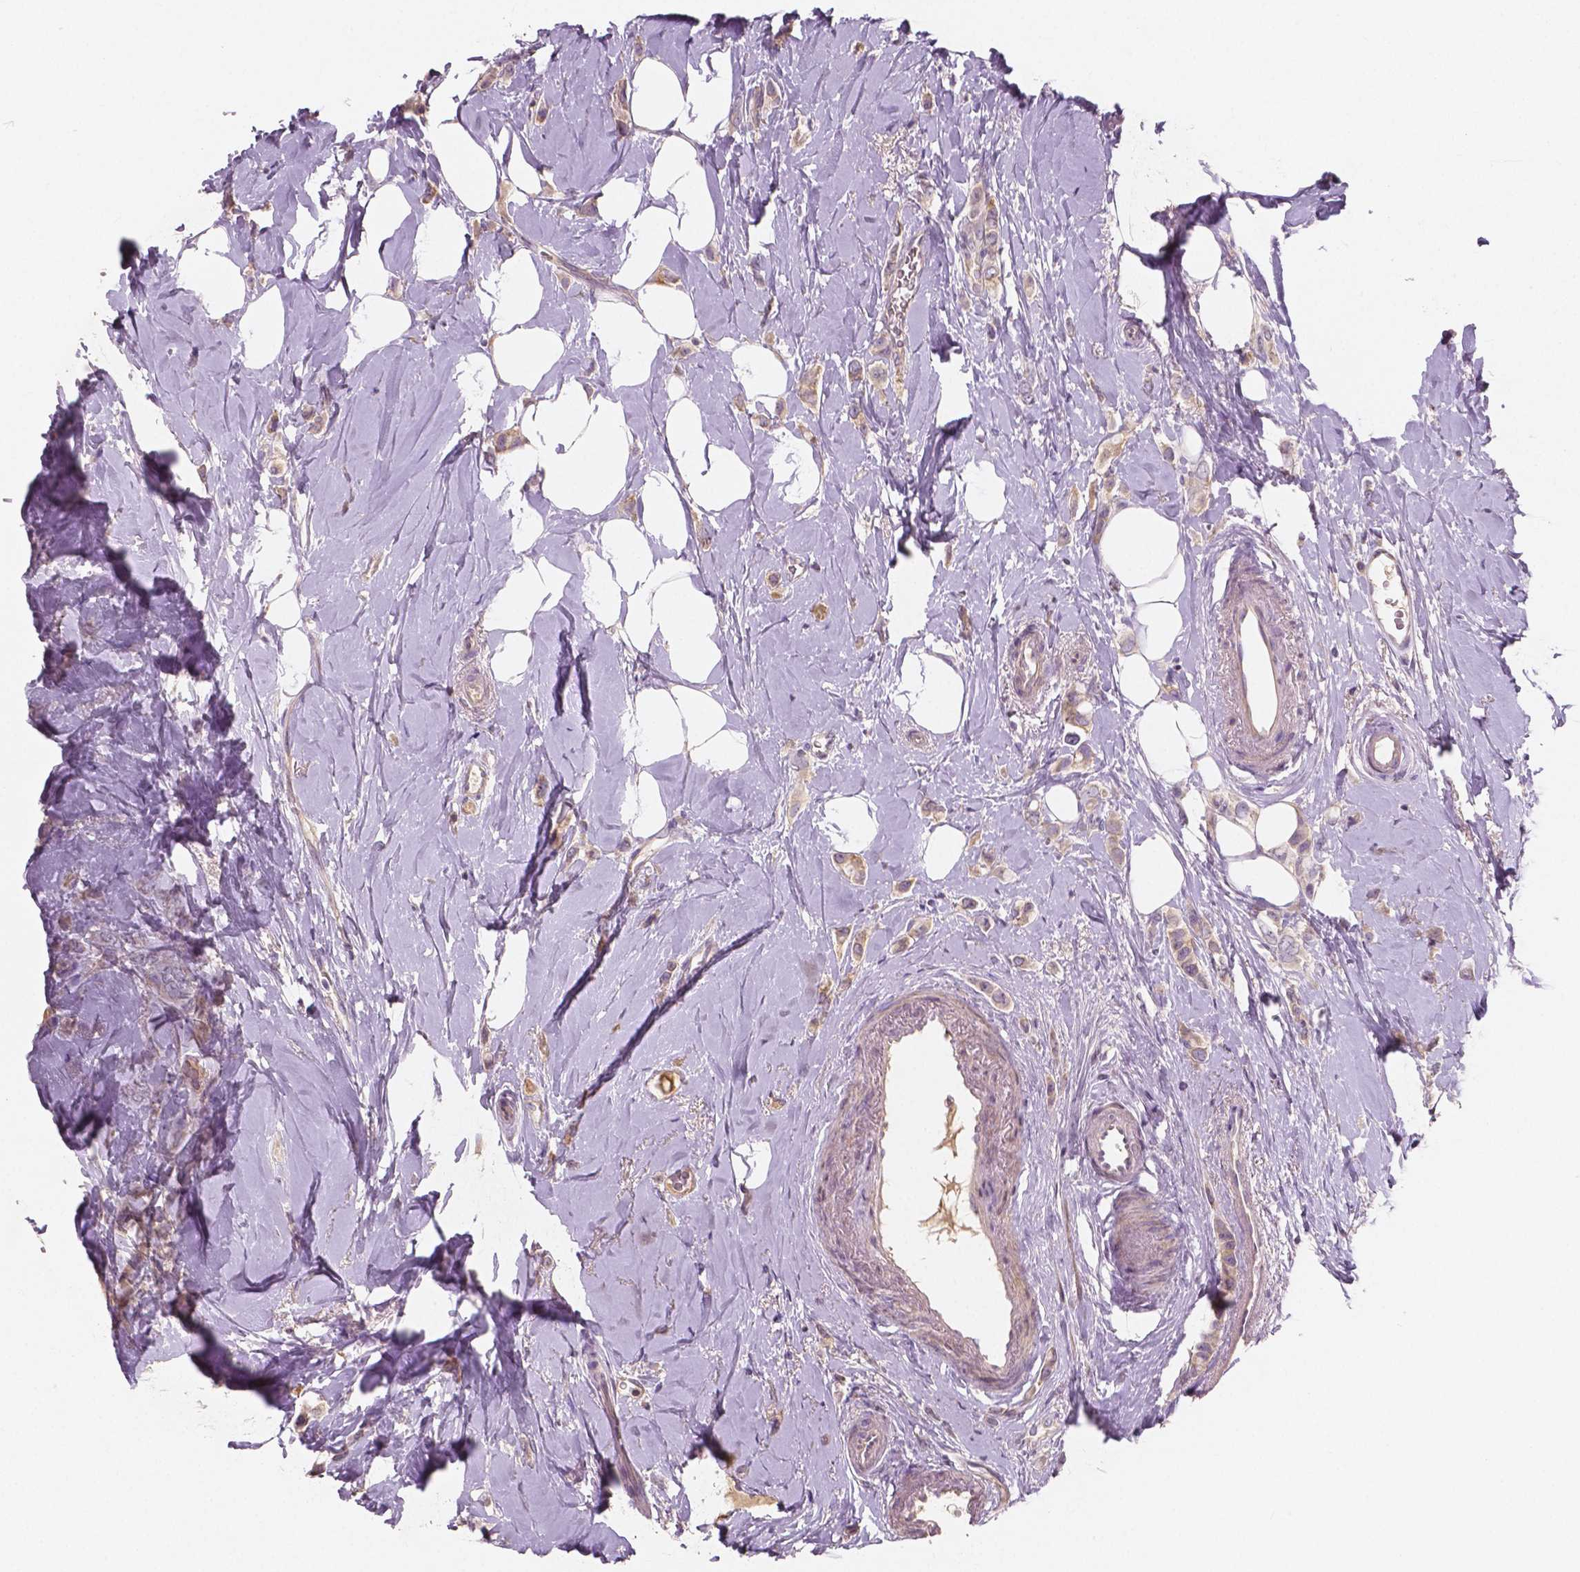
{"staining": {"intensity": "weak", "quantity": ">75%", "location": "cytoplasmic/membranous"}, "tissue": "breast cancer", "cell_type": "Tumor cells", "image_type": "cancer", "snomed": [{"axis": "morphology", "description": "Lobular carcinoma"}, {"axis": "topography", "description": "Breast"}], "caption": "Breast cancer tissue displays weak cytoplasmic/membranous expression in about >75% of tumor cells", "gene": "LSM14B", "patient": {"sex": "female", "age": 66}}